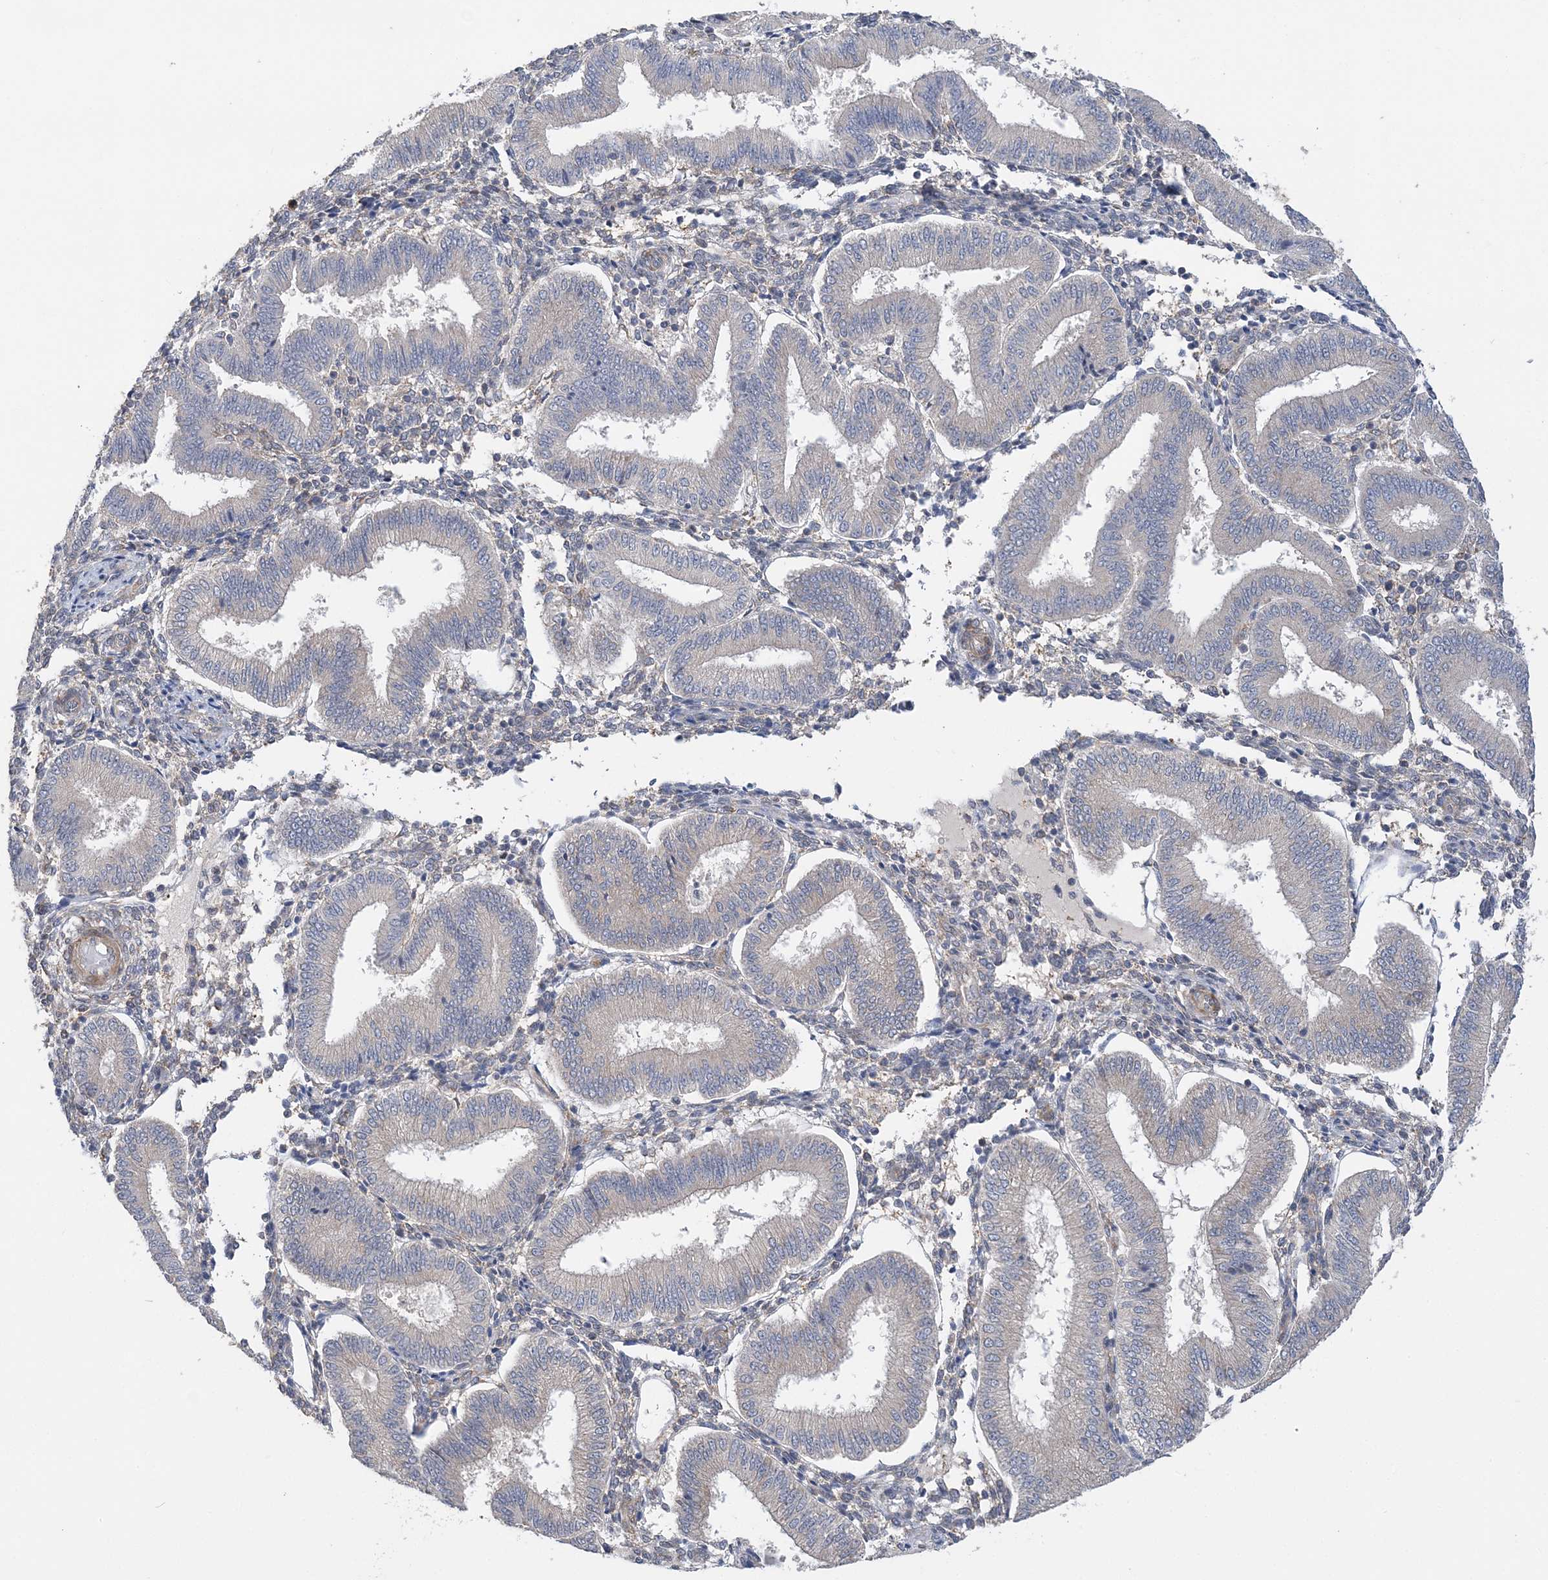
{"staining": {"intensity": "weak", "quantity": "<25%", "location": "cytoplasmic/membranous"}, "tissue": "endometrium", "cell_type": "Cells in endometrial stroma", "image_type": "normal", "snomed": [{"axis": "morphology", "description": "Normal tissue, NOS"}, {"axis": "topography", "description": "Endometrium"}], "caption": "Image shows no significant protein staining in cells in endometrial stroma of unremarkable endometrium. (DAB immunohistochemistry visualized using brightfield microscopy, high magnification).", "gene": "MAP4K5", "patient": {"sex": "female", "age": 39}}